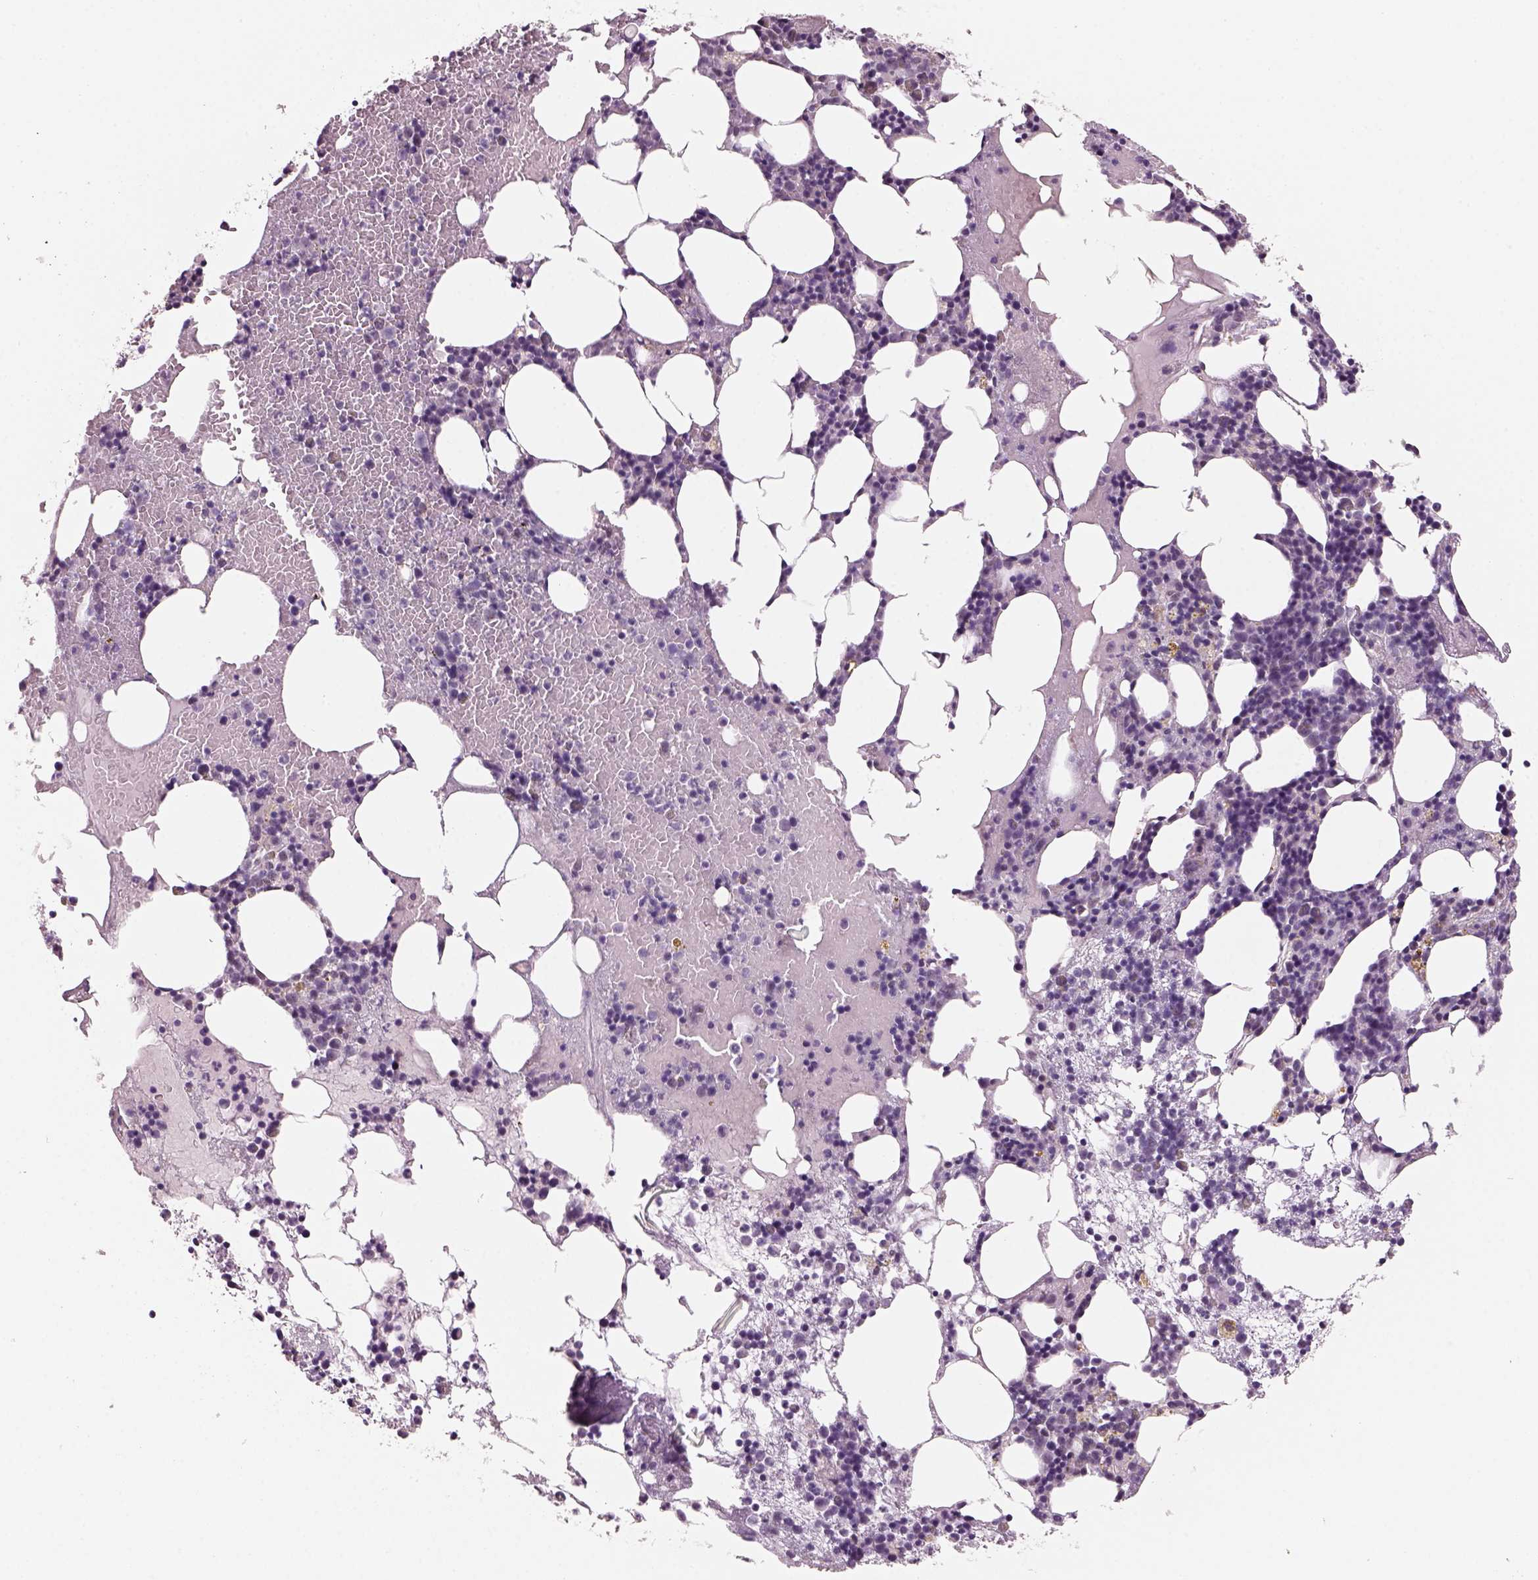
{"staining": {"intensity": "negative", "quantity": "none", "location": "none"}, "tissue": "bone marrow", "cell_type": "Hematopoietic cells", "image_type": "normal", "snomed": [{"axis": "morphology", "description": "Normal tissue, NOS"}, {"axis": "topography", "description": "Bone marrow"}], "caption": "Photomicrograph shows no significant protein positivity in hematopoietic cells of benign bone marrow. (DAB immunohistochemistry, high magnification).", "gene": "NAT8B", "patient": {"sex": "male", "age": 54}}